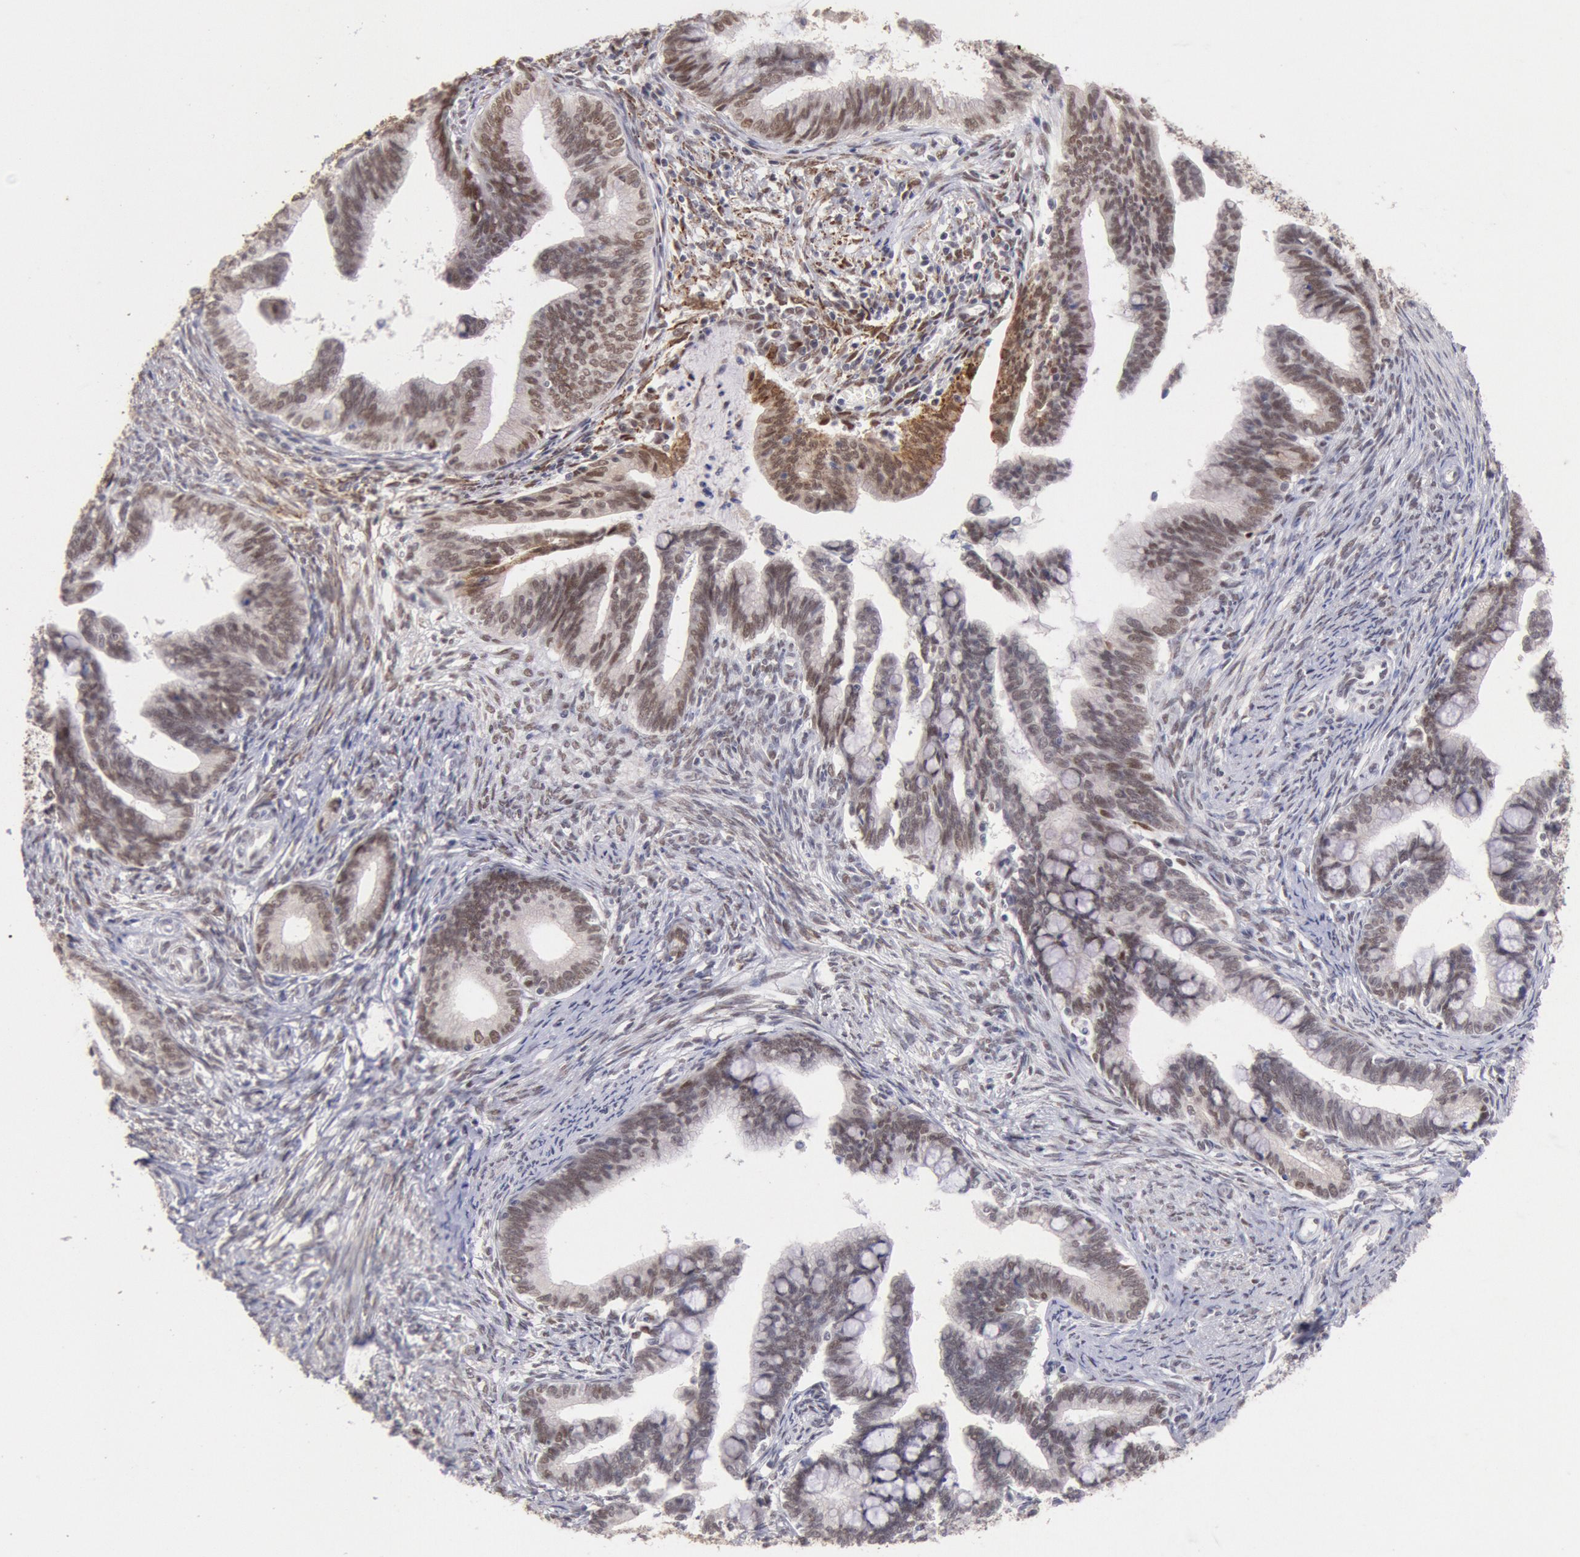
{"staining": {"intensity": "moderate", "quantity": ">75%", "location": "nuclear"}, "tissue": "cervical cancer", "cell_type": "Tumor cells", "image_type": "cancer", "snomed": [{"axis": "morphology", "description": "Adenocarcinoma, NOS"}, {"axis": "topography", "description": "Cervix"}], "caption": "A brown stain shows moderate nuclear expression of a protein in cervical cancer tumor cells.", "gene": "CDKN2B", "patient": {"sex": "female", "age": 36}}